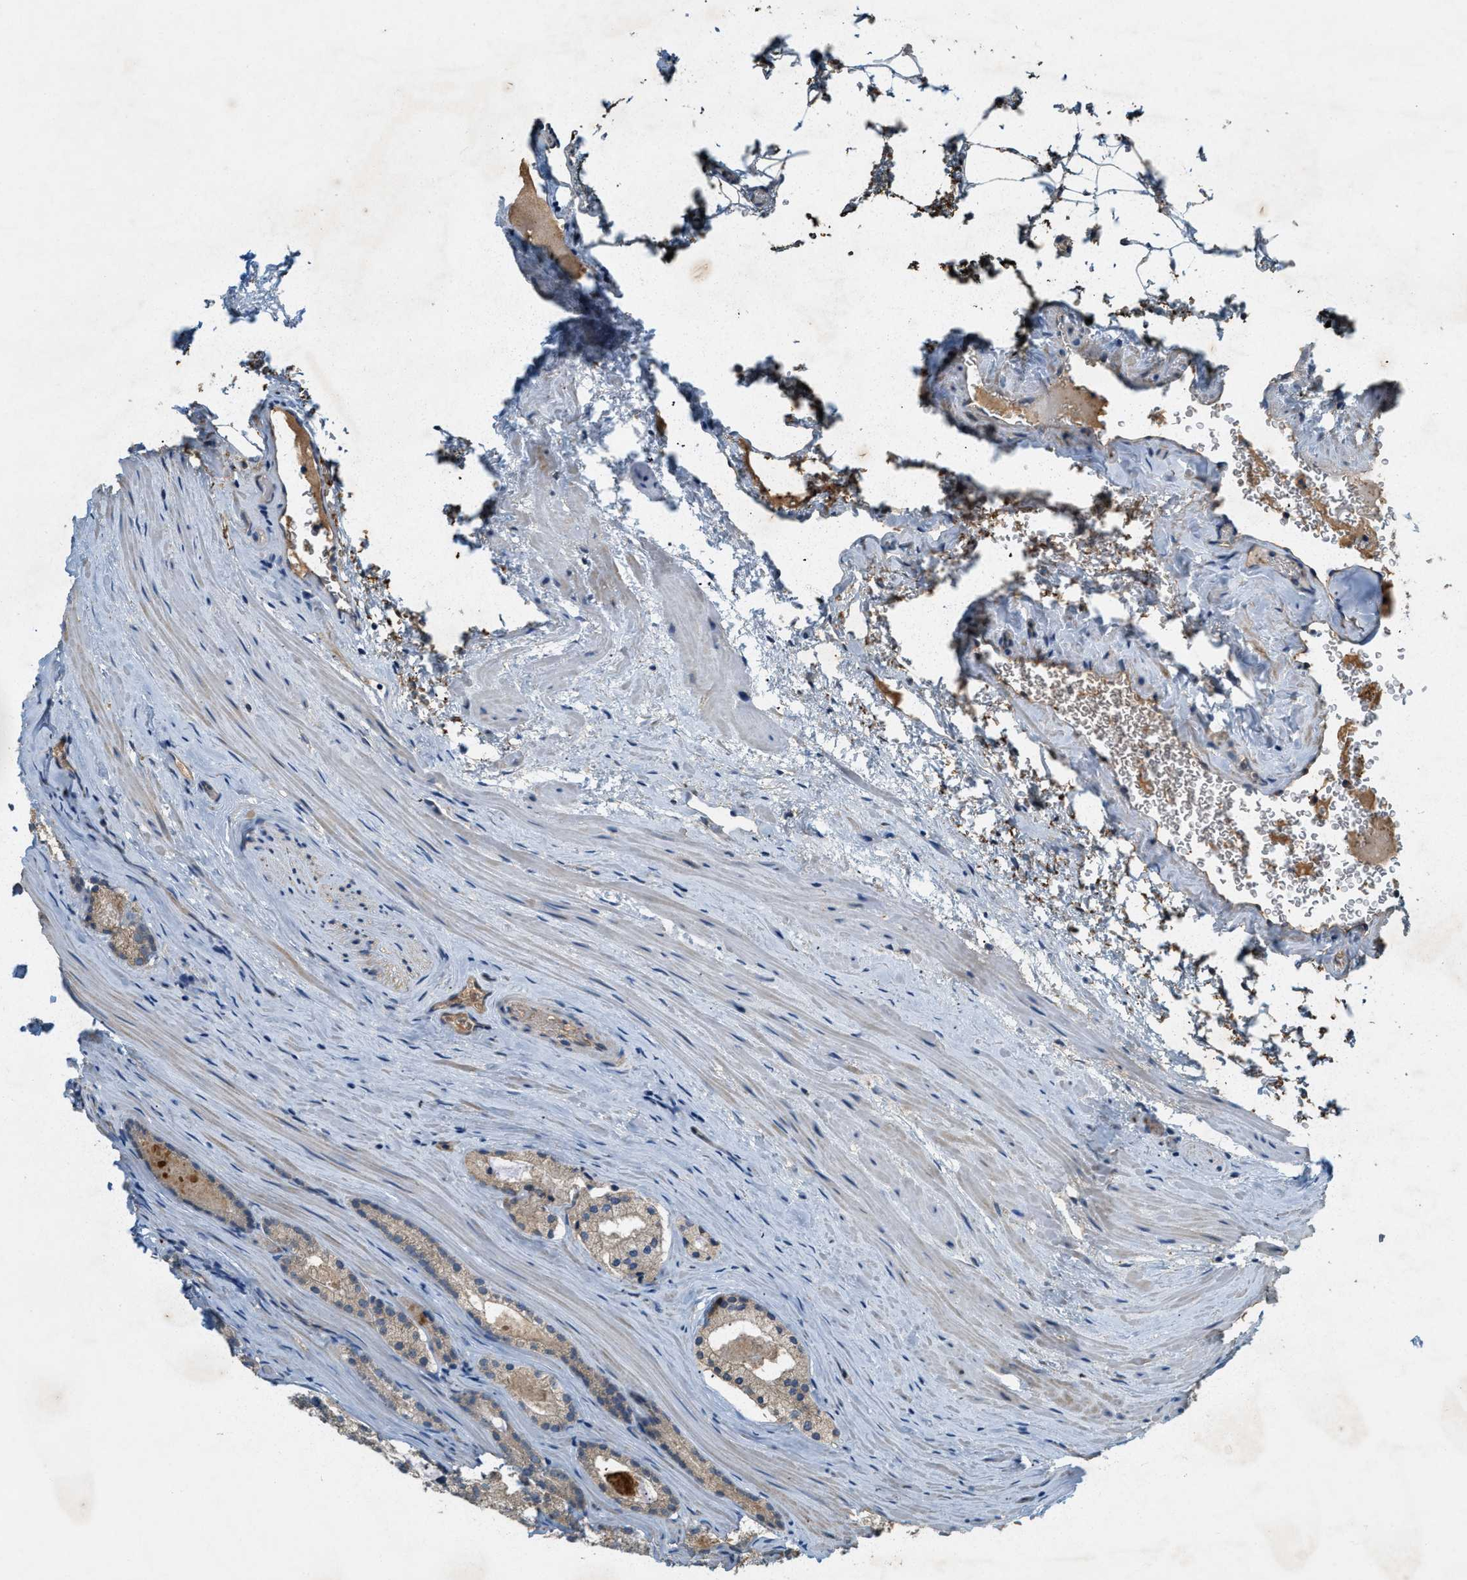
{"staining": {"intensity": "weak", "quantity": ">75%", "location": "cytoplasmic/membranous"}, "tissue": "prostate cancer", "cell_type": "Tumor cells", "image_type": "cancer", "snomed": [{"axis": "morphology", "description": "Adenocarcinoma, Low grade"}, {"axis": "topography", "description": "Prostate"}], "caption": "This is a photomicrograph of immunohistochemistry staining of prostate adenocarcinoma (low-grade), which shows weak staining in the cytoplasmic/membranous of tumor cells.", "gene": "CFLAR", "patient": {"sex": "male", "age": 59}}